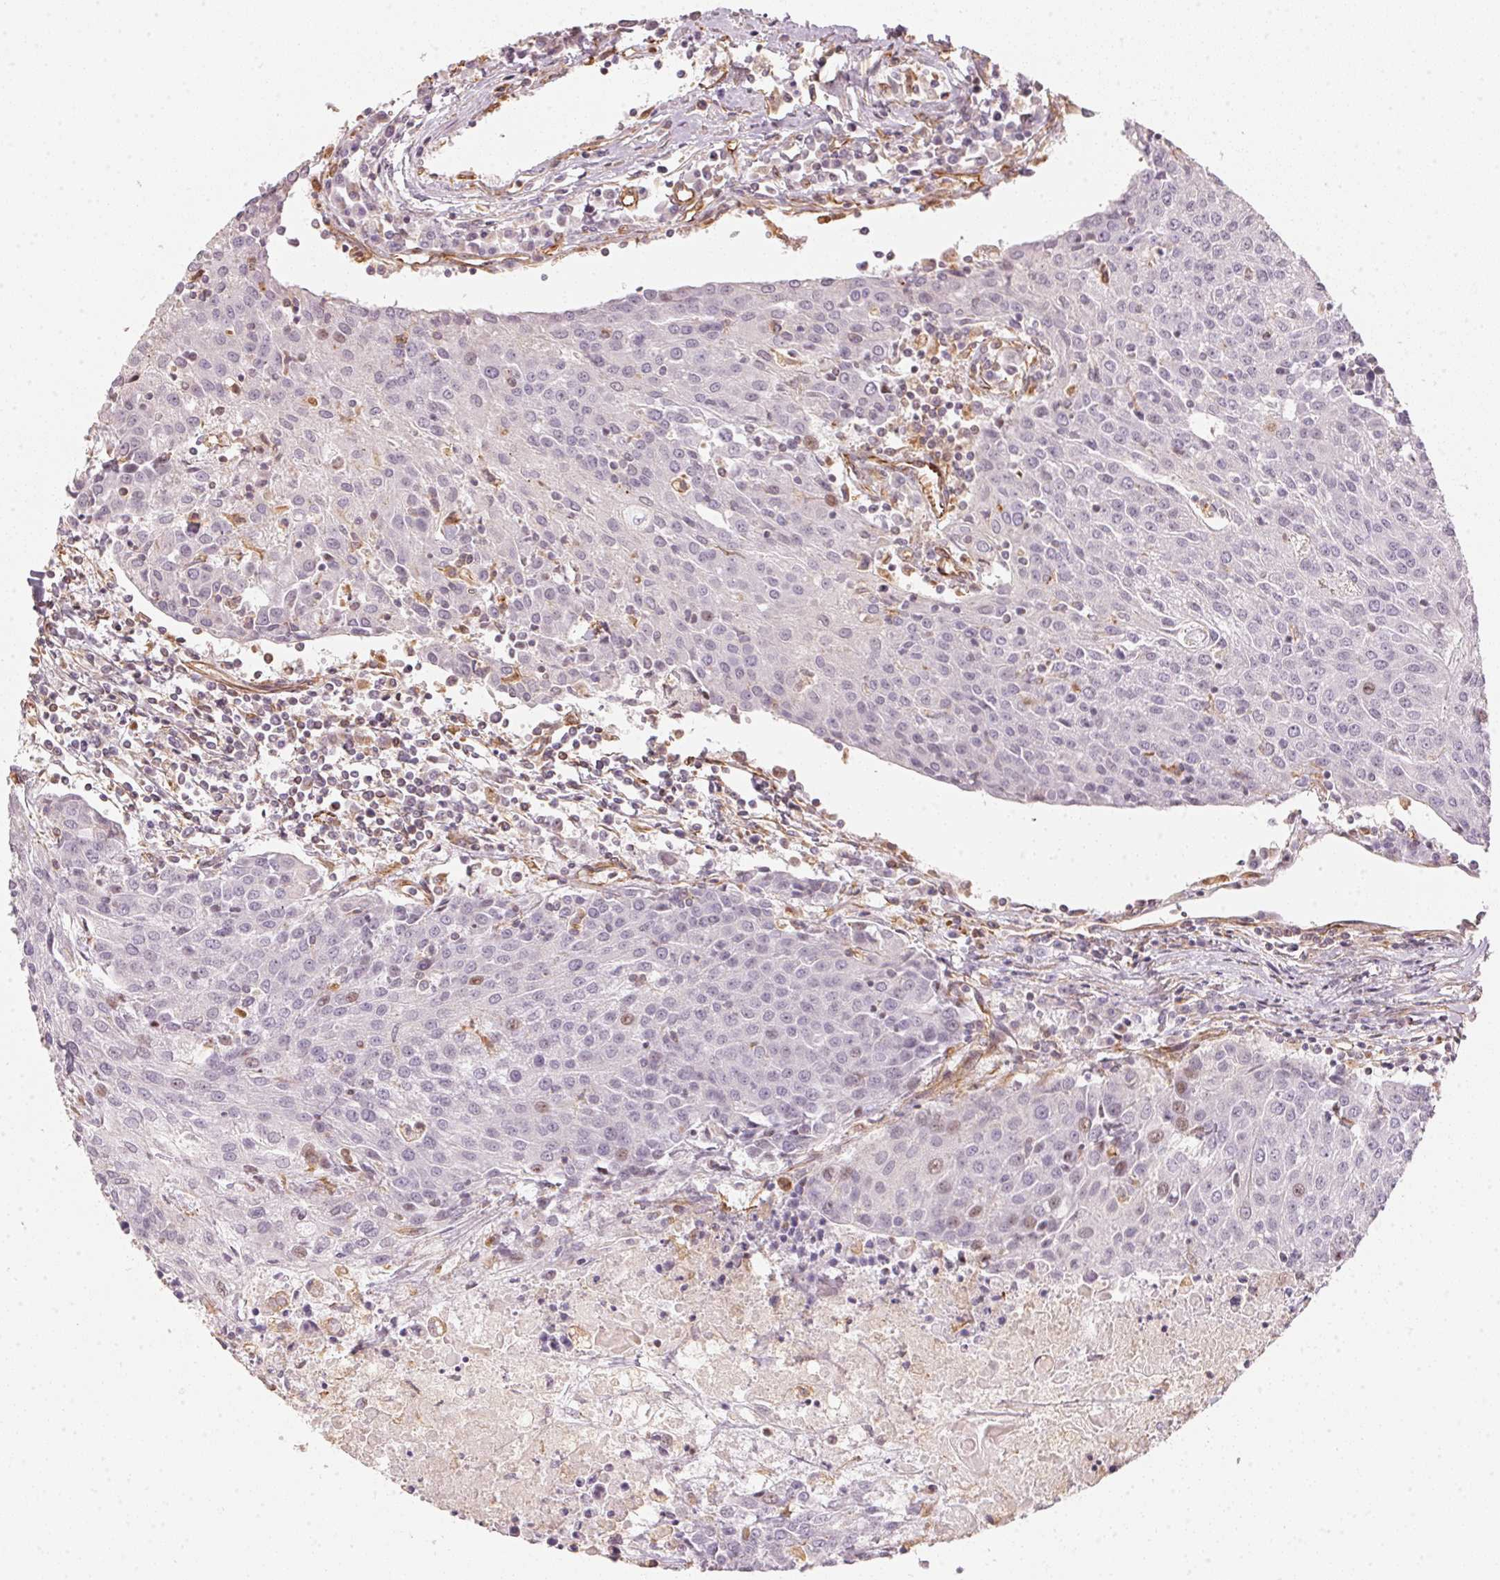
{"staining": {"intensity": "negative", "quantity": "none", "location": "none"}, "tissue": "urothelial cancer", "cell_type": "Tumor cells", "image_type": "cancer", "snomed": [{"axis": "morphology", "description": "Urothelial carcinoma, High grade"}, {"axis": "topography", "description": "Urinary bladder"}], "caption": "A histopathology image of high-grade urothelial carcinoma stained for a protein displays no brown staining in tumor cells.", "gene": "FOXR2", "patient": {"sex": "female", "age": 85}}